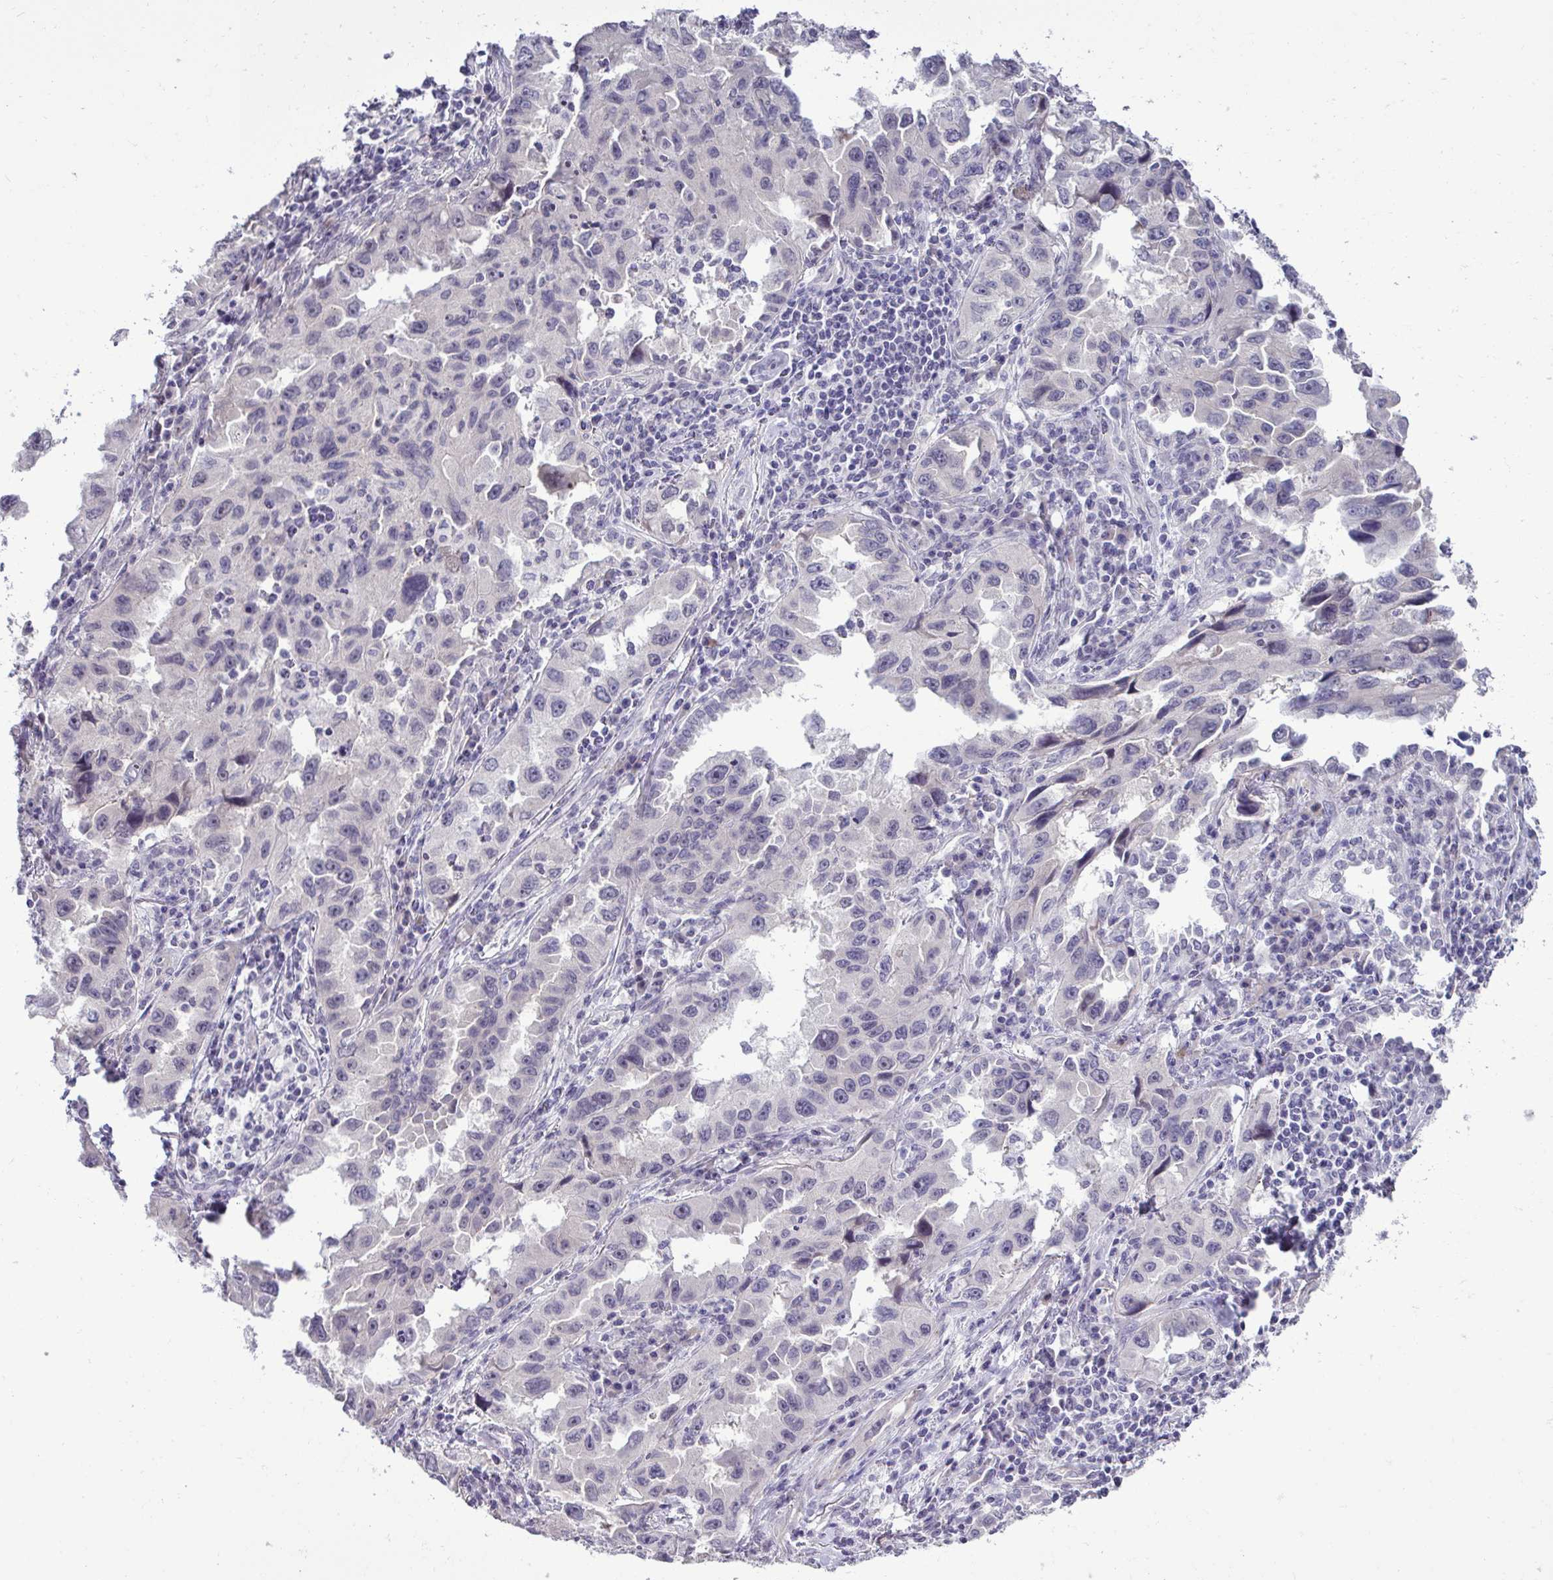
{"staining": {"intensity": "negative", "quantity": "none", "location": "none"}, "tissue": "lung cancer", "cell_type": "Tumor cells", "image_type": "cancer", "snomed": [{"axis": "morphology", "description": "Adenocarcinoma, NOS"}, {"axis": "topography", "description": "Lung"}], "caption": "Adenocarcinoma (lung) stained for a protein using IHC exhibits no staining tumor cells.", "gene": "SLC30A3", "patient": {"sex": "female", "age": 73}}